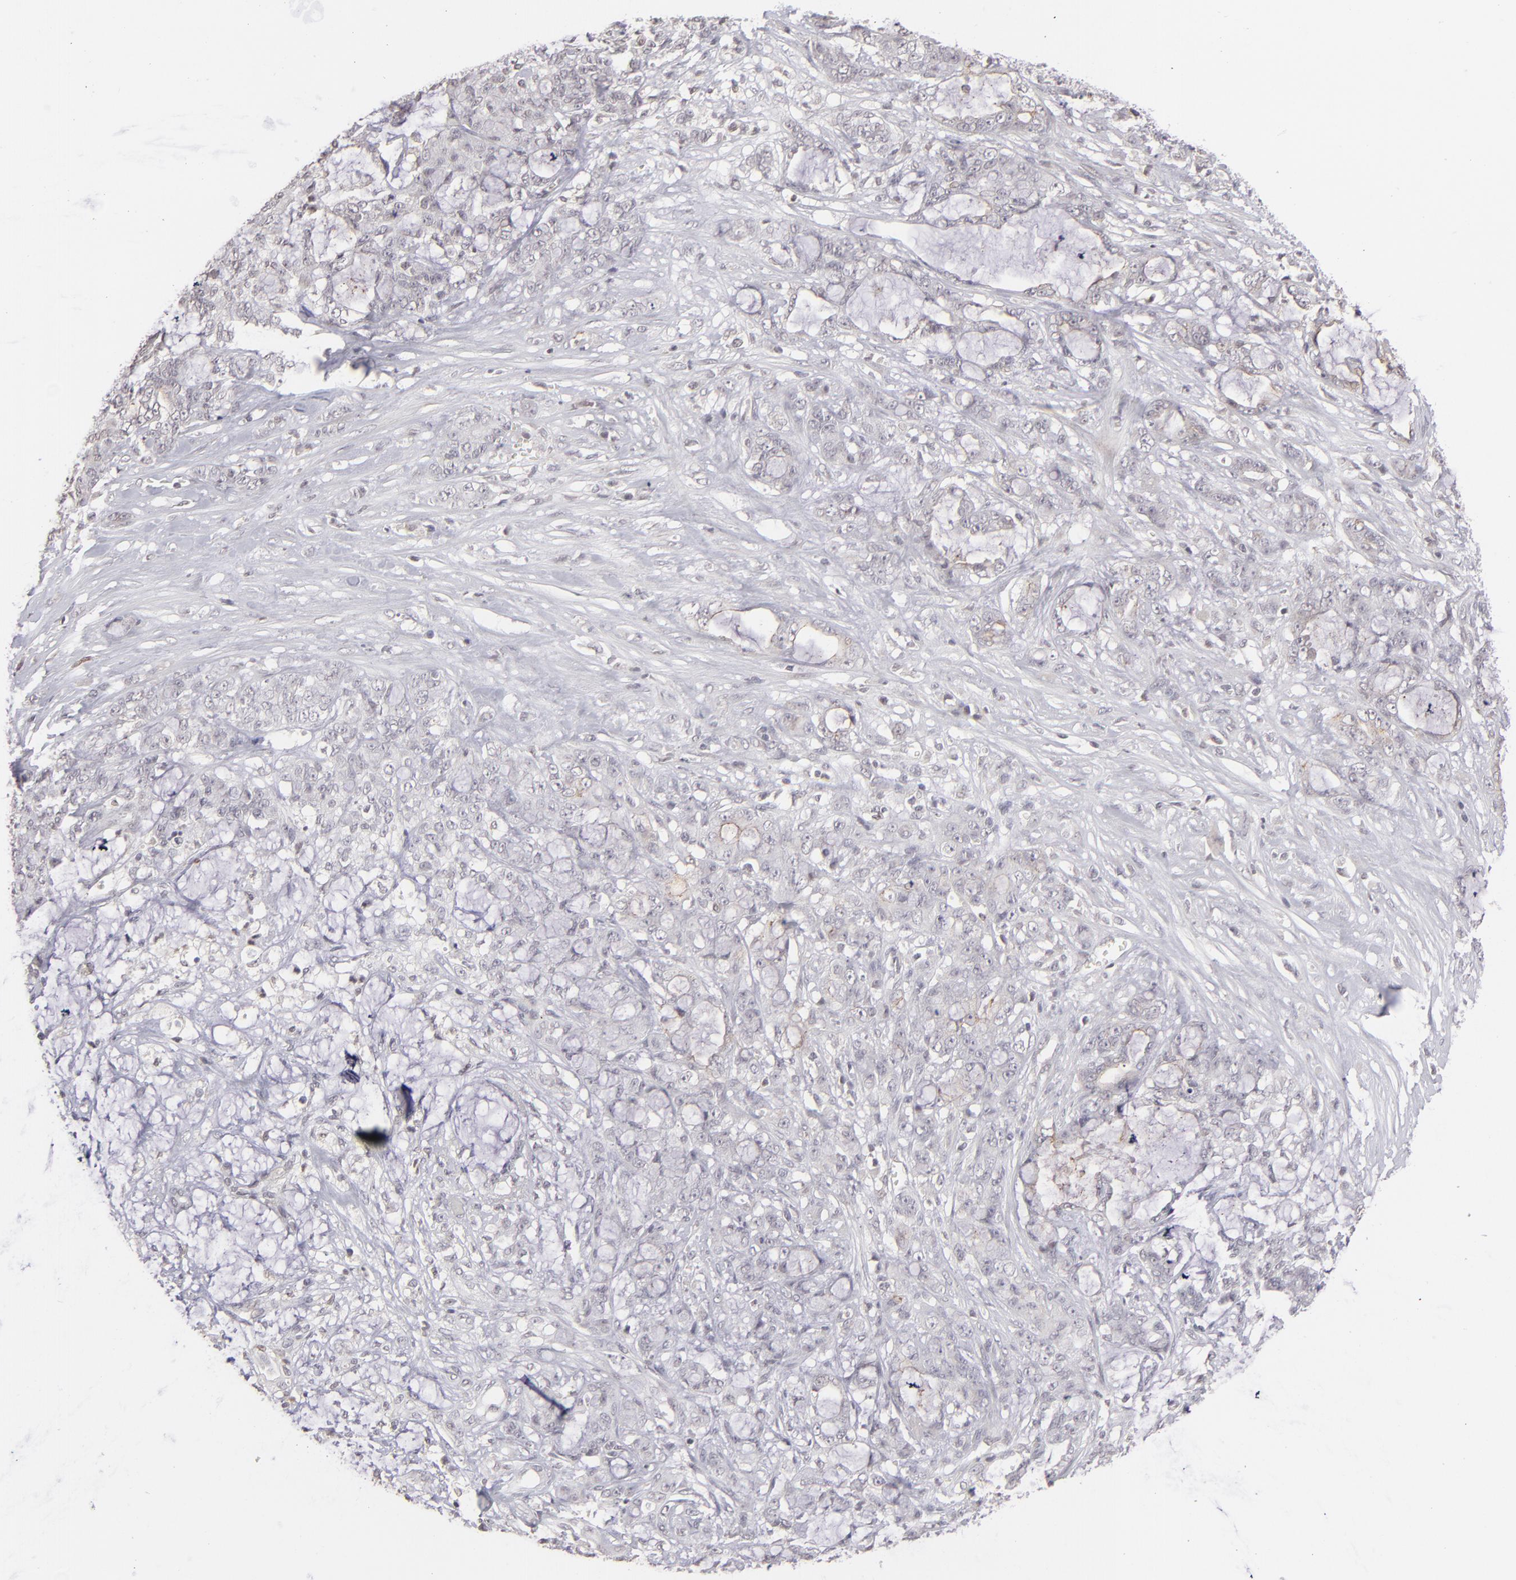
{"staining": {"intensity": "negative", "quantity": "none", "location": "none"}, "tissue": "pancreatic cancer", "cell_type": "Tumor cells", "image_type": "cancer", "snomed": [{"axis": "morphology", "description": "Adenocarcinoma, NOS"}, {"axis": "topography", "description": "Pancreas"}], "caption": "The IHC histopathology image has no significant positivity in tumor cells of pancreatic cancer (adenocarcinoma) tissue. (Stains: DAB IHC with hematoxylin counter stain, Microscopy: brightfield microscopy at high magnification).", "gene": "CLDN2", "patient": {"sex": "female", "age": 73}}